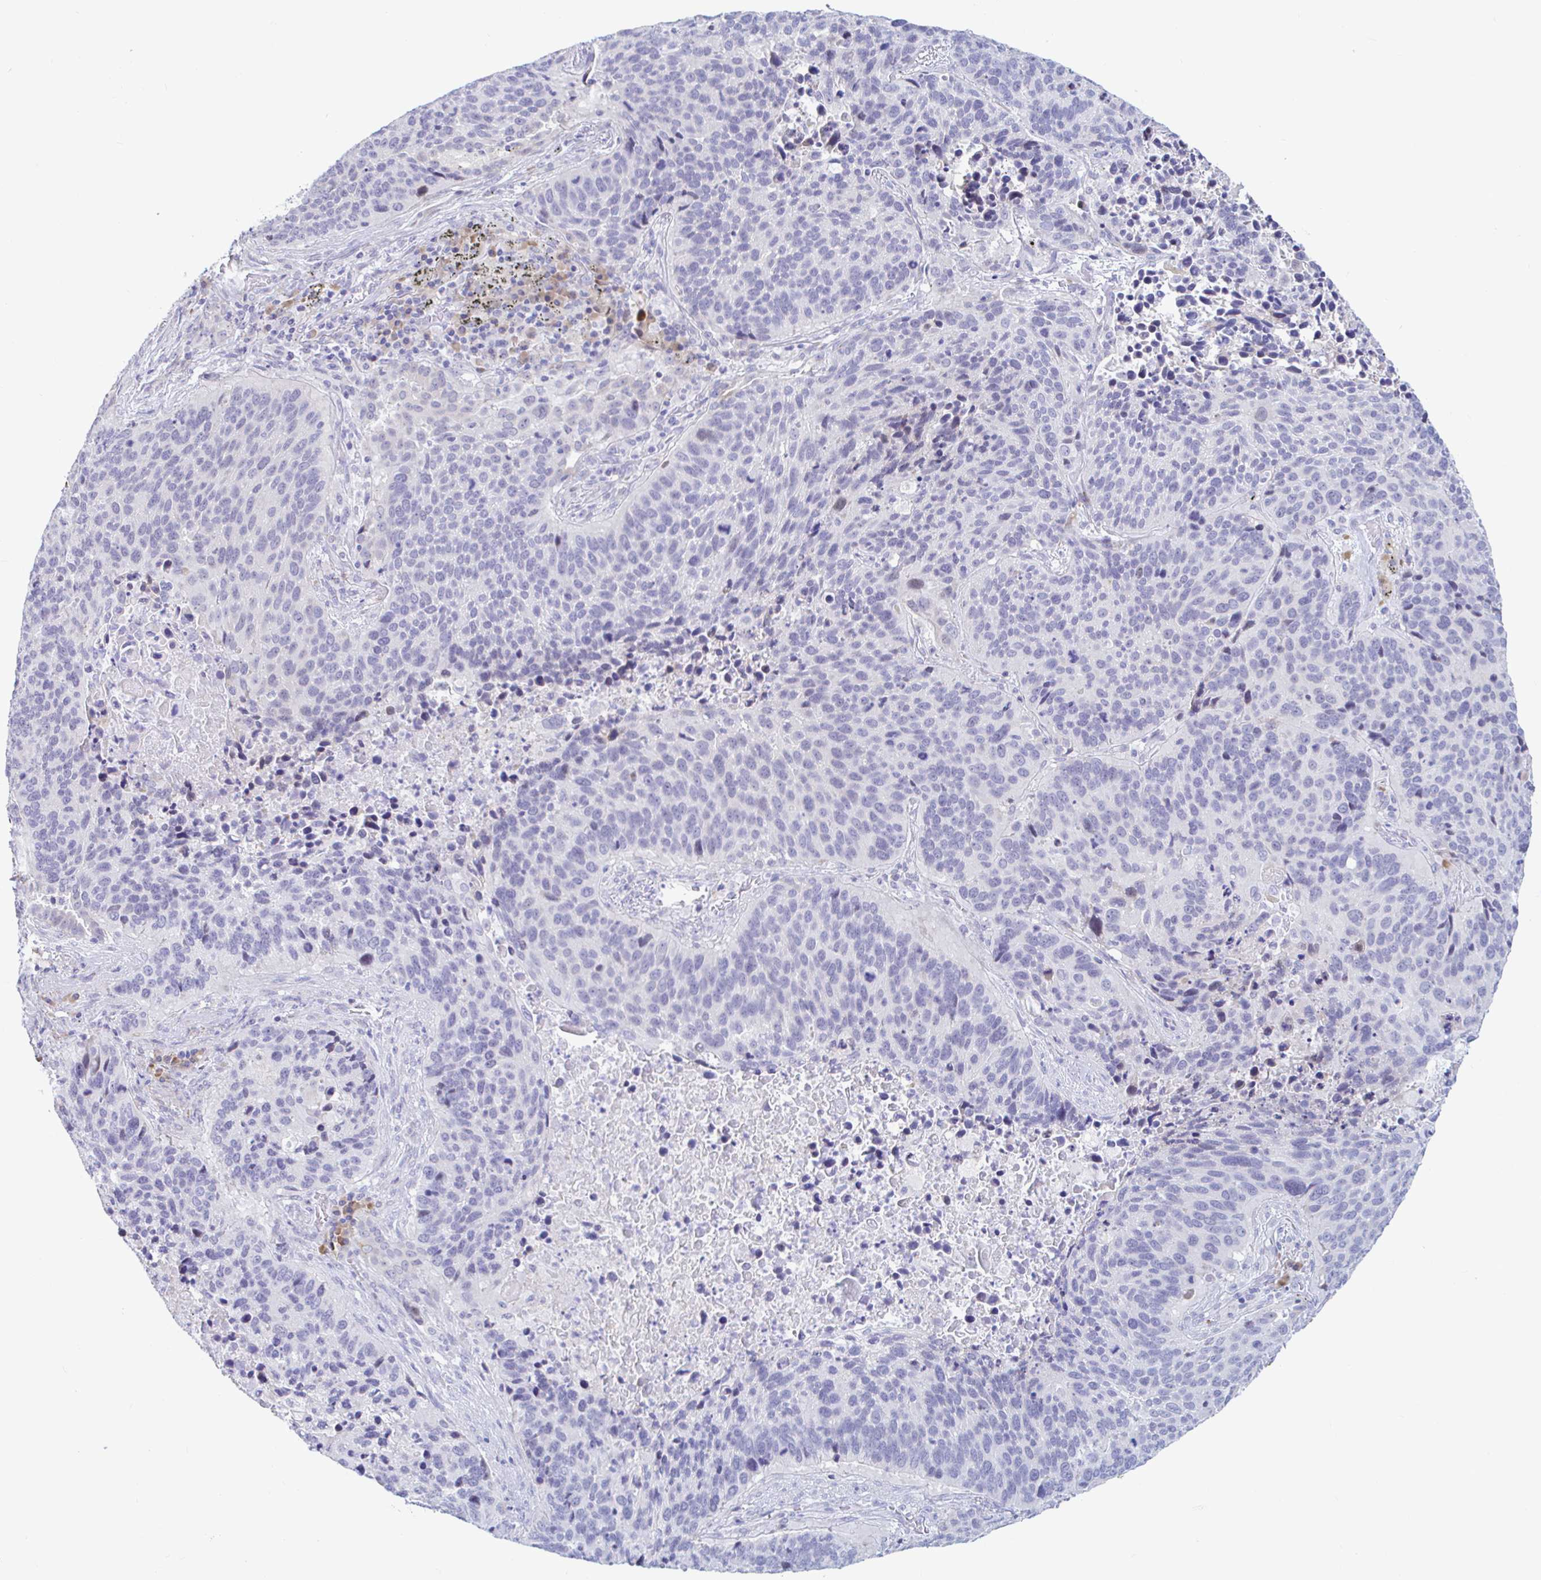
{"staining": {"intensity": "negative", "quantity": "none", "location": "none"}, "tissue": "lung cancer", "cell_type": "Tumor cells", "image_type": "cancer", "snomed": [{"axis": "morphology", "description": "Squamous cell carcinoma, NOS"}, {"axis": "topography", "description": "Lung"}], "caption": "This is a histopathology image of immunohistochemistry staining of lung cancer (squamous cell carcinoma), which shows no positivity in tumor cells.", "gene": "NBPF3", "patient": {"sex": "male", "age": 68}}